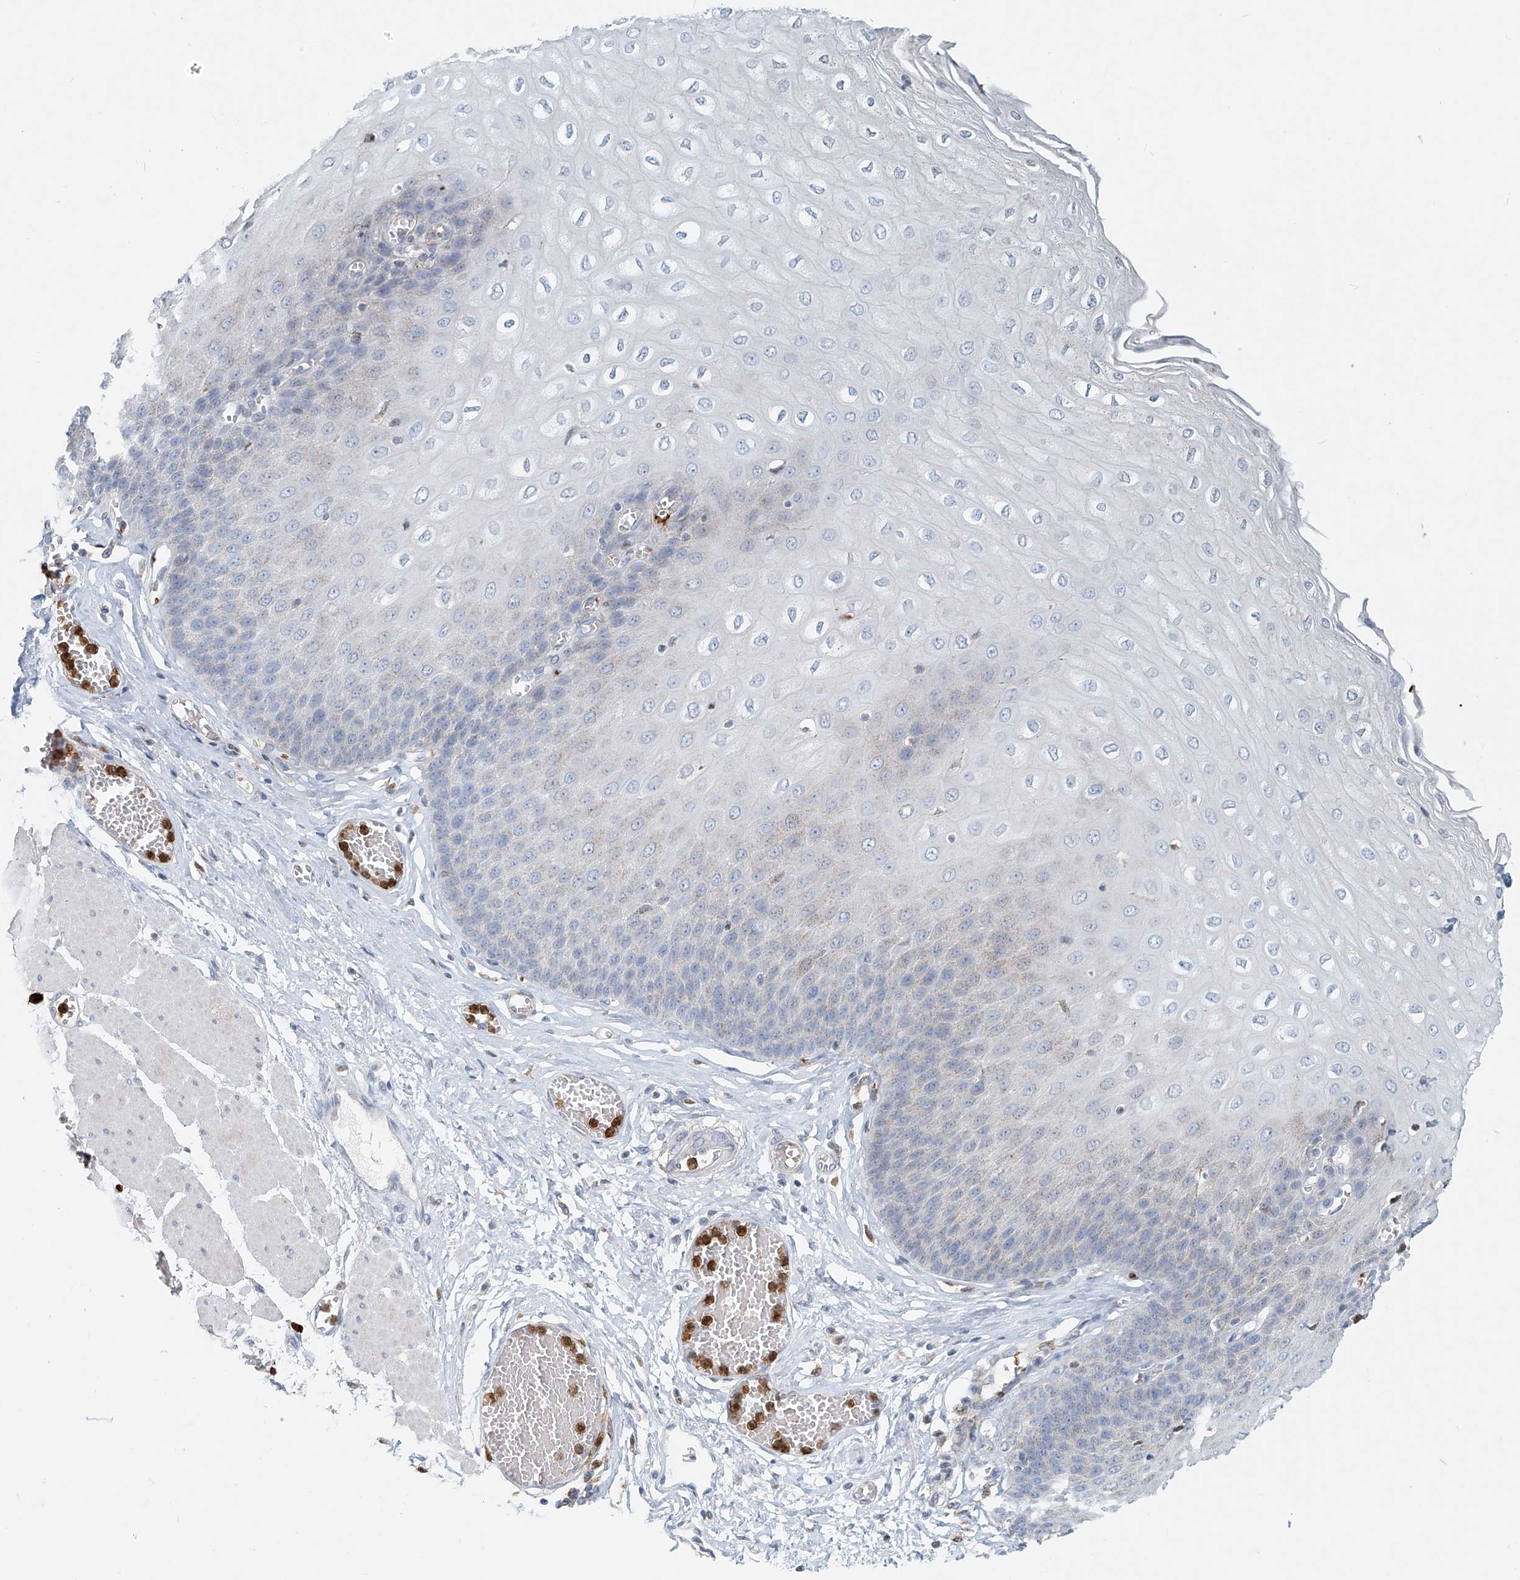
{"staining": {"intensity": "weak", "quantity": "25%-75%", "location": "cytoplasmic/membranous"}, "tissue": "esophagus", "cell_type": "Squamous epithelial cells", "image_type": "normal", "snomed": [{"axis": "morphology", "description": "Normal tissue, NOS"}, {"axis": "topography", "description": "Esophagus"}], "caption": "Esophagus stained with DAB immunohistochemistry (IHC) demonstrates low levels of weak cytoplasmic/membranous staining in approximately 25%-75% of squamous epithelial cells.", "gene": "PTPRA", "patient": {"sex": "male", "age": 60}}